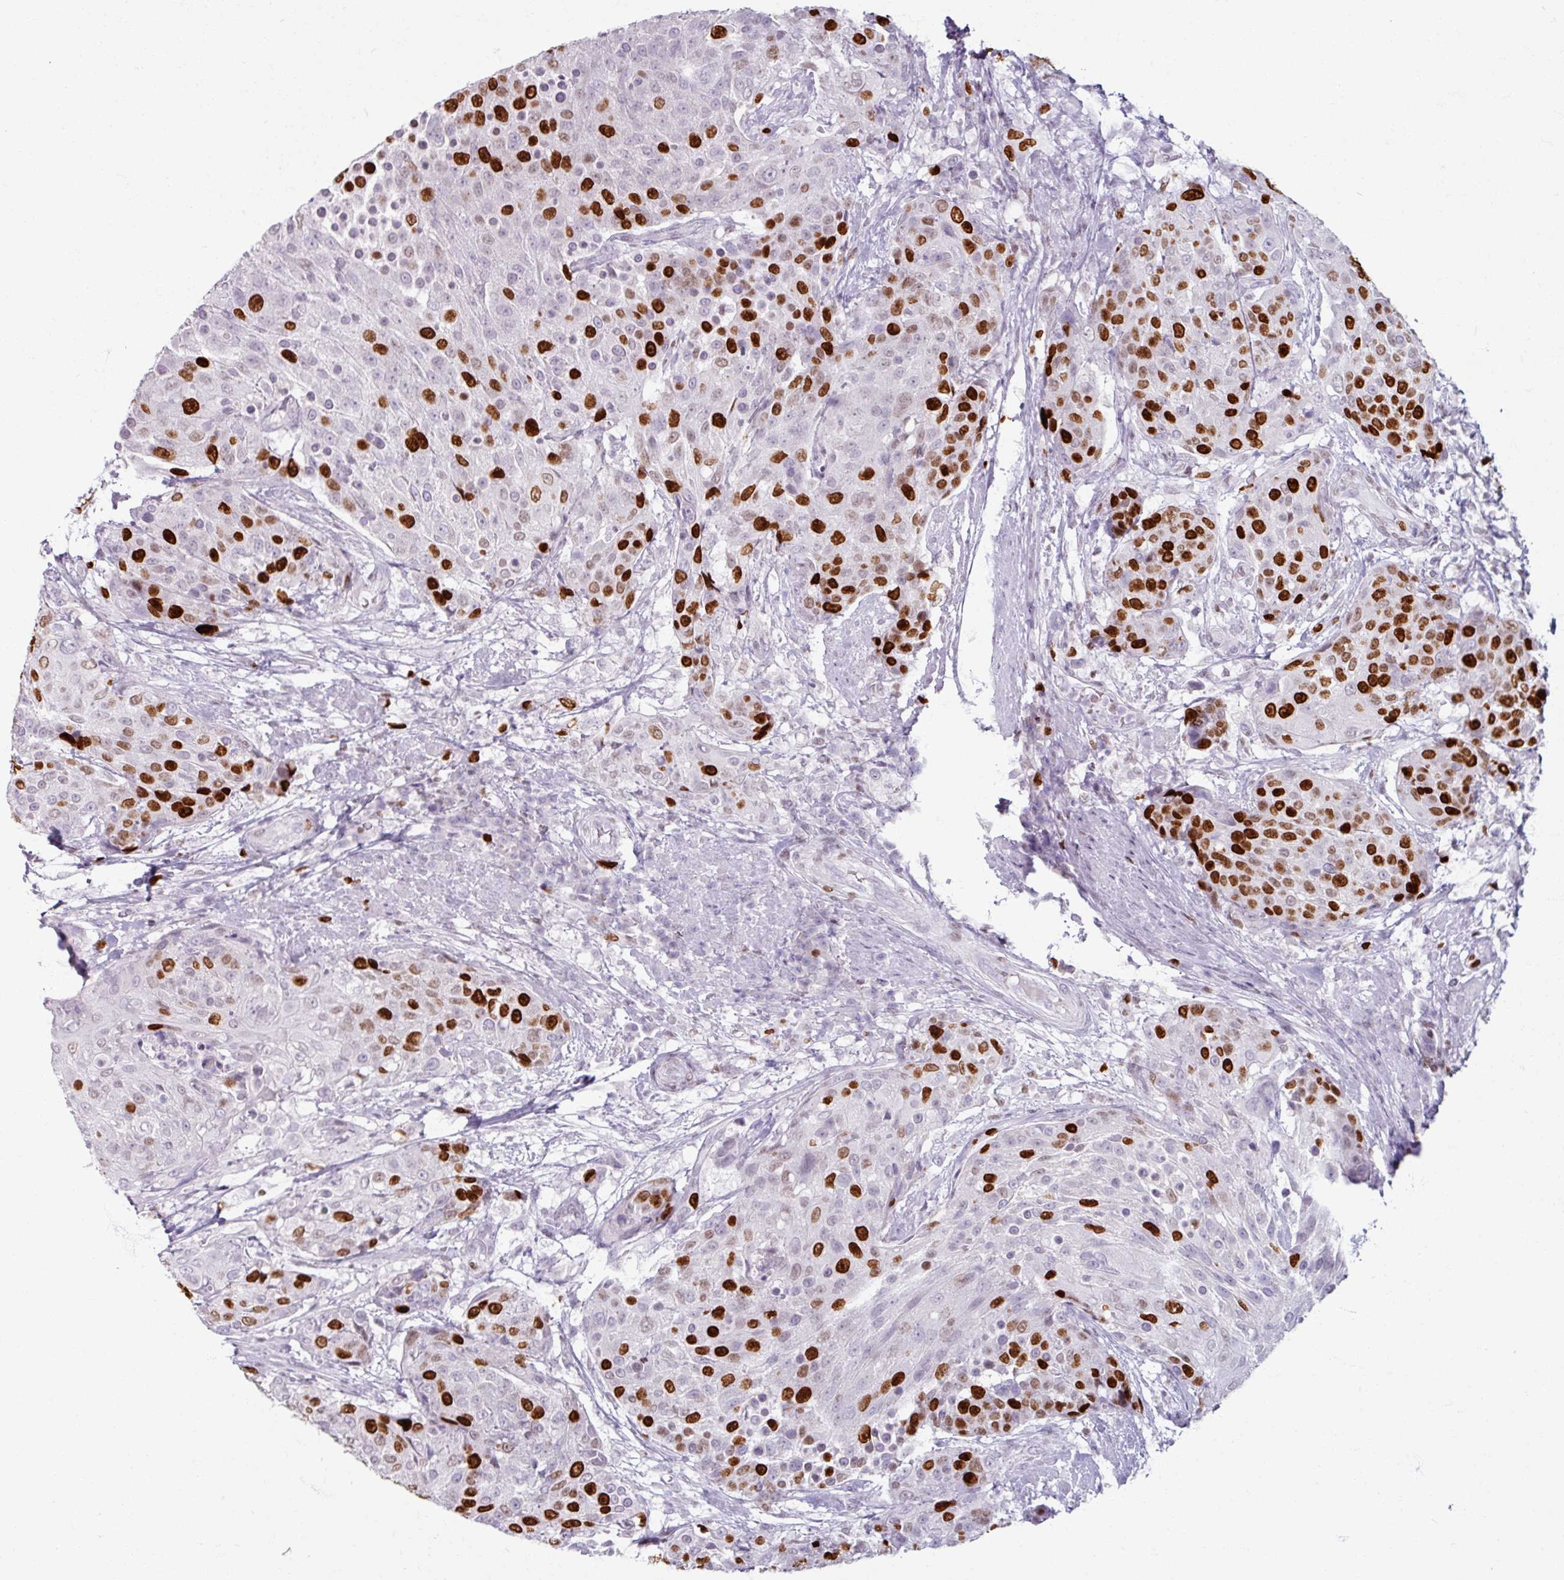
{"staining": {"intensity": "strong", "quantity": "25%-75%", "location": "nuclear"}, "tissue": "urothelial cancer", "cell_type": "Tumor cells", "image_type": "cancer", "snomed": [{"axis": "morphology", "description": "Urothelial carcinoma, High grade"}, {"axis": "topography", "description": "Urinary bladder"}], "caption": "Tumor cells display high levels of strong nuclear expression in approximately 25%-75% of cells in human urothelial carcinoma (high-grade).", "gene": "ATAD2", "patient": {"sex": "female", "age": 63}}